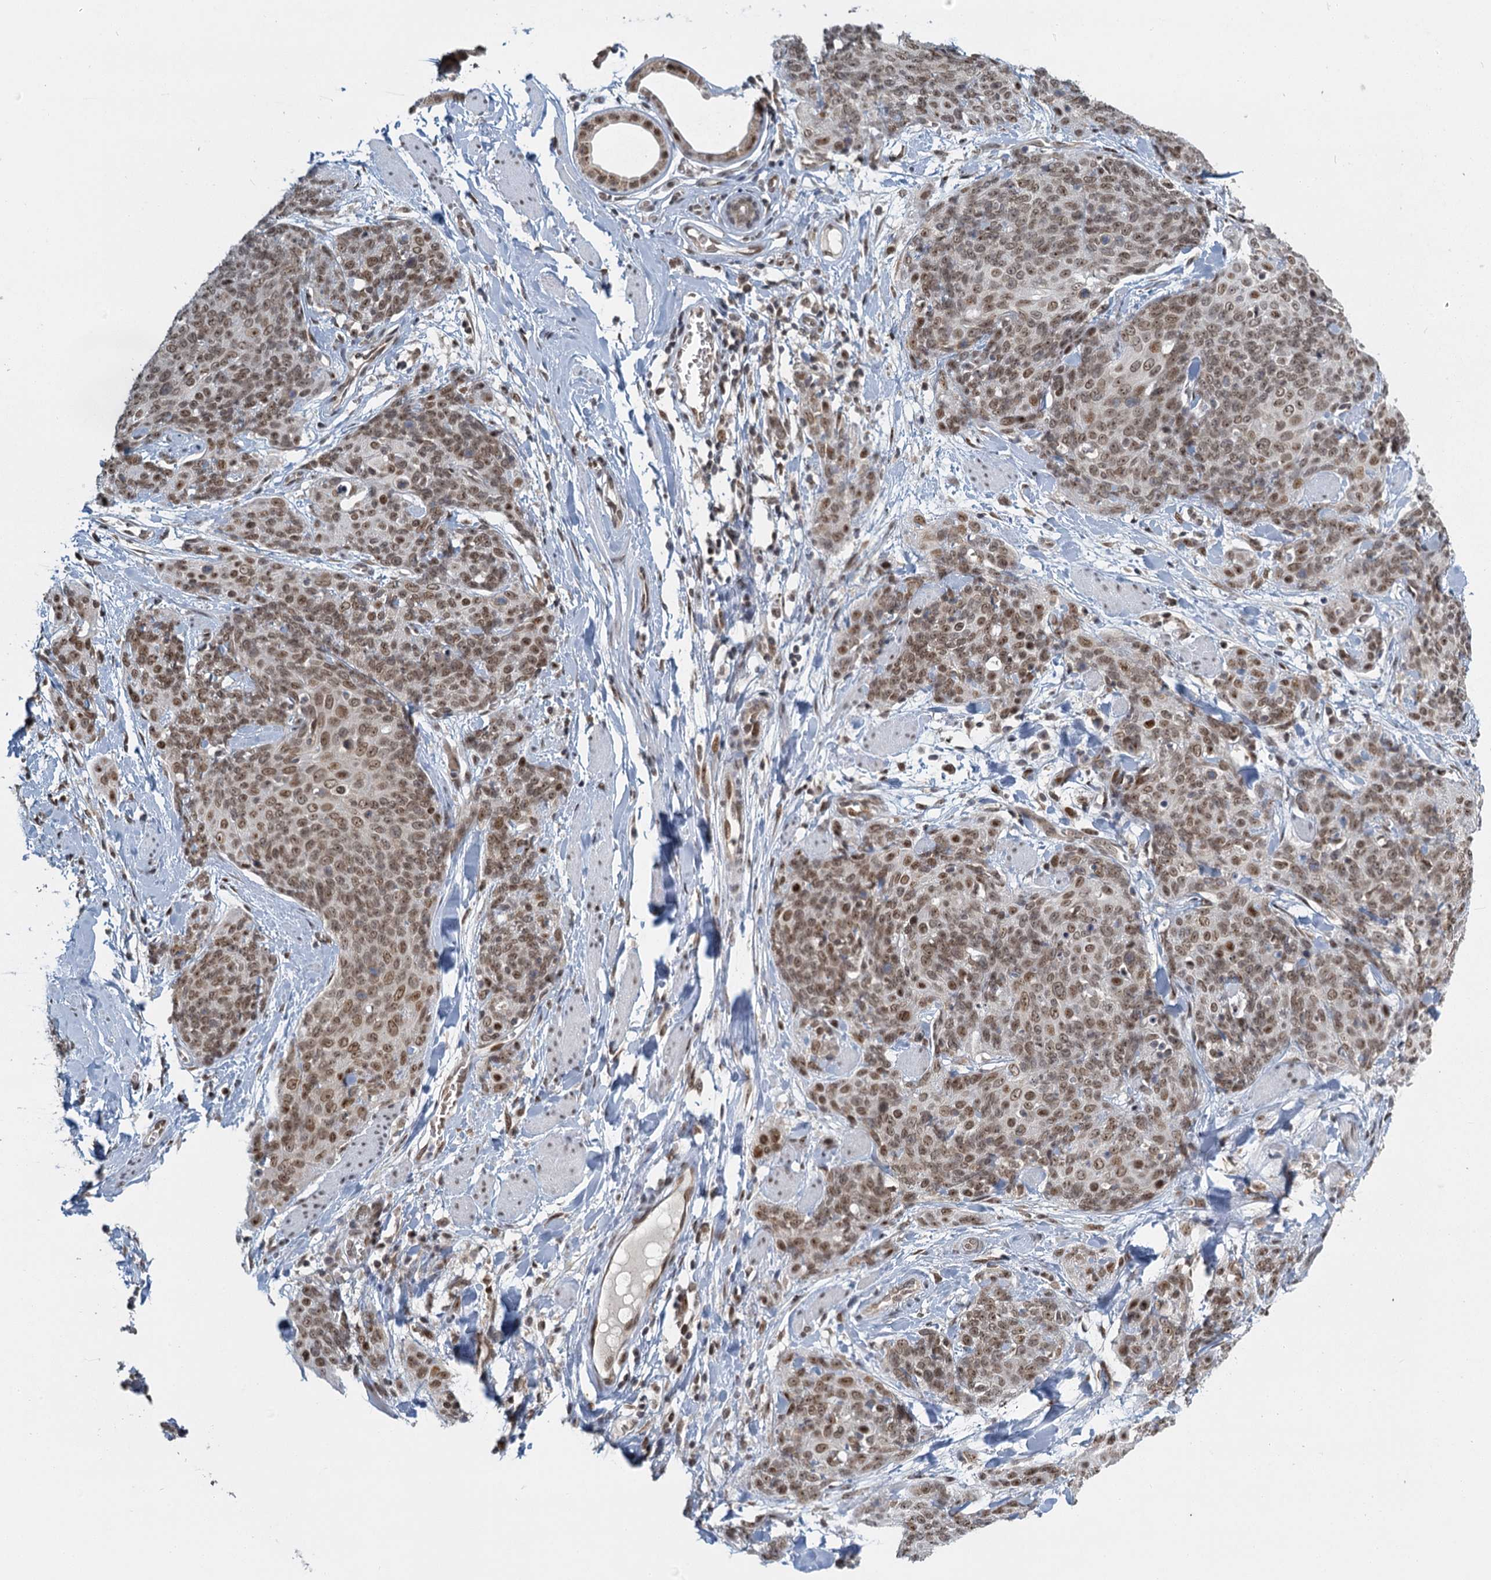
{"staining": {"intensity": "moderate", "quantity": ">75%", "location": "nuclear"}, "tissue": "skin cancer", "cell_type": "Tumor cells", "image_type": "cancer", "snomed": [{"axis": "morphology", "description": "Squamous cell carcinoma, NOS"}, {"axis": "topography", "description": "Skin"}, {"axis": "topography", "description": "Vulva"}], "caption": "Human squamous cell carcinoma (skin) stained with a protein marker reveals moderate staining in tumor cells.", "gene": "TREX1", "patient": {"sex": "female", "age": 85}}